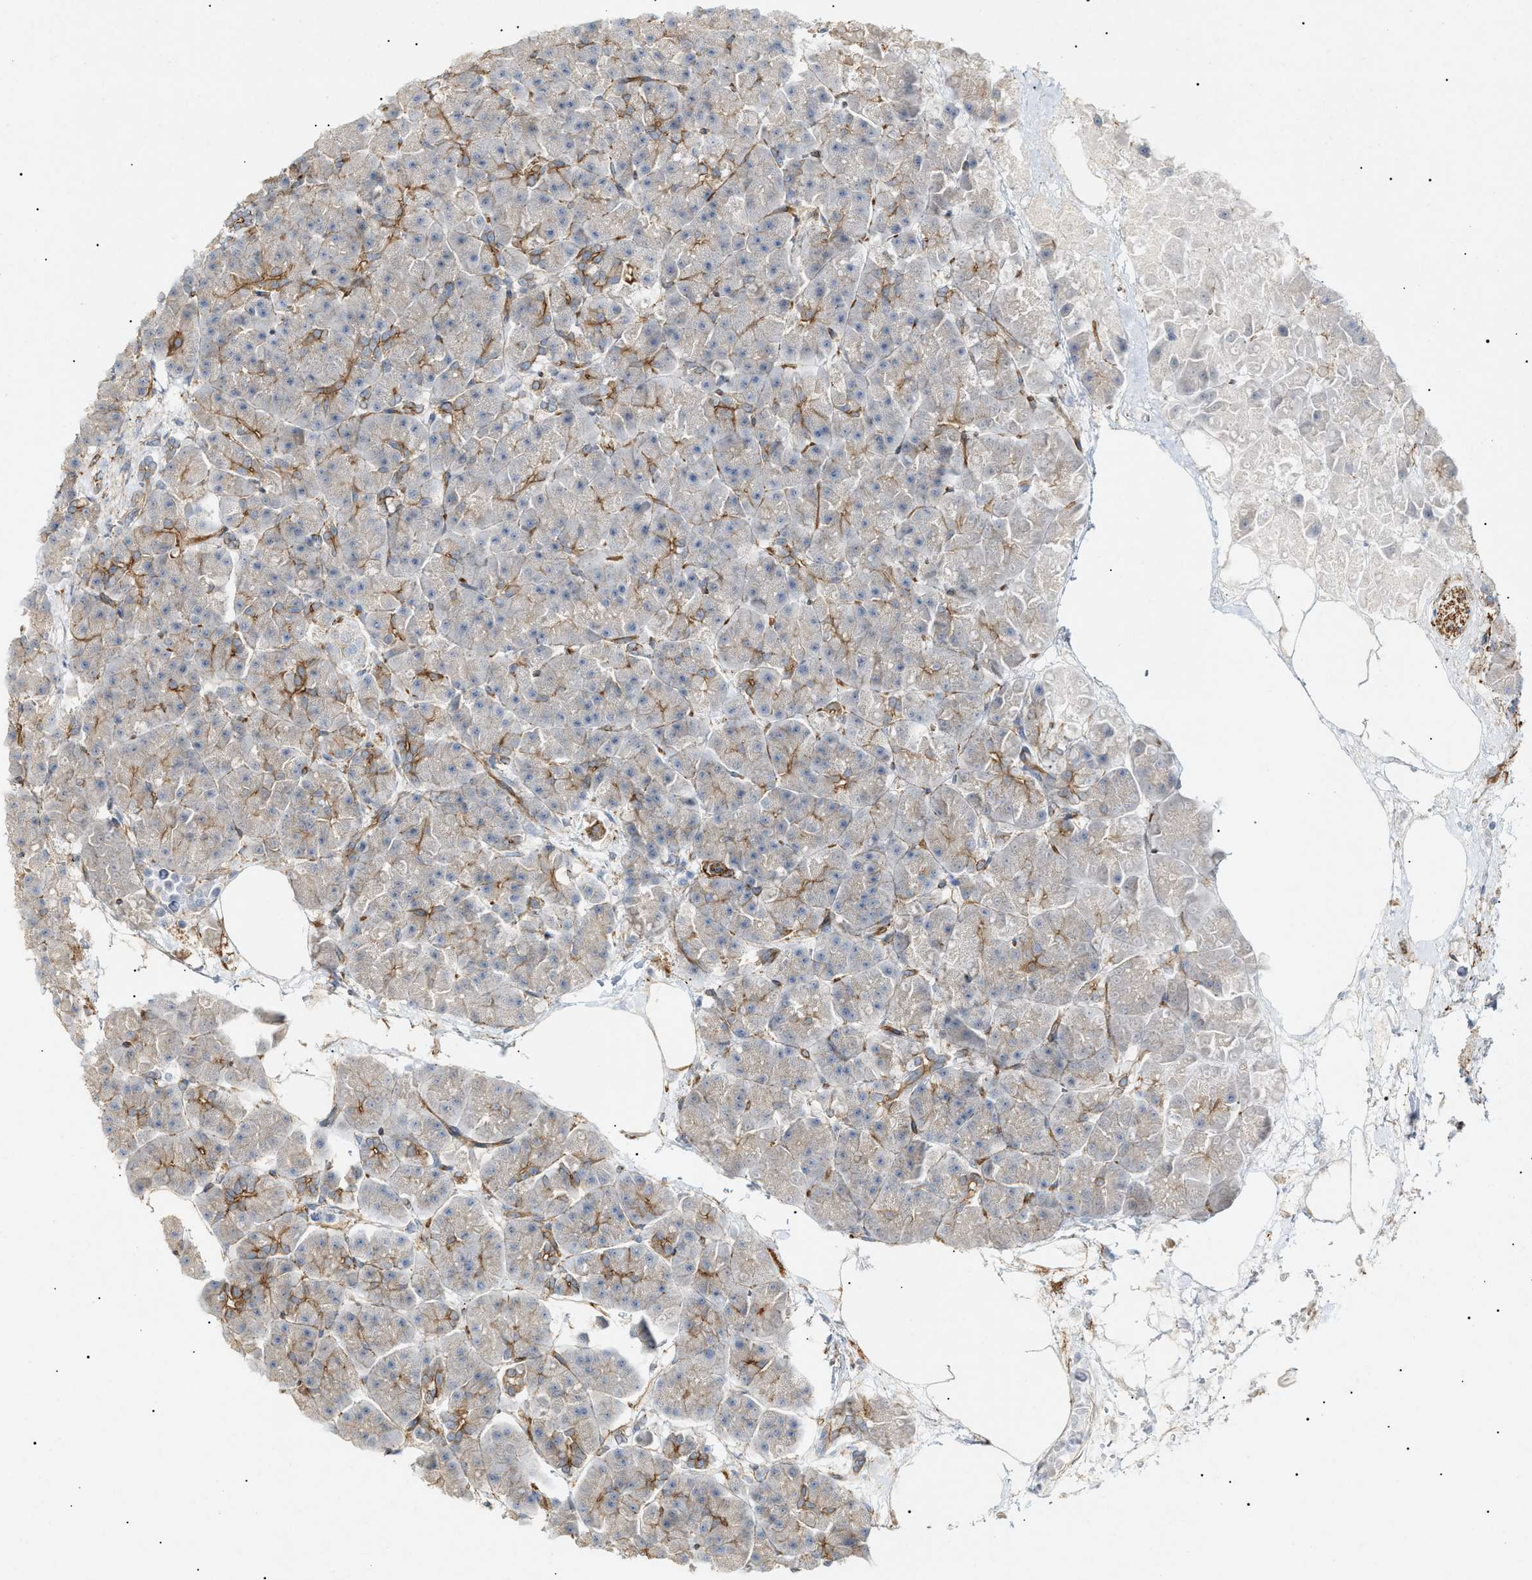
{"staining": {"intensity": "moderate", "quantity": "25%-75%", "location": "cytoplasmic/membranous"}, "tissue": "pancreas", "cell_type": "Exocrine glandular cells", "image_type": "normal", "snomed": [{"axis": "morphology", "description": "Normal tissue, NOS"}, {"axis": "topography", "description": "Pancreas"}], "caption": "Moderate cytoplasmic/membranous expression for a protein is present in about 25%-75% of exocrine glandular cells of unremarkable pancreas using immunohistochemistry.", "gene": "ZFHX2", "patient": {"sex": "female", "age": 70}}